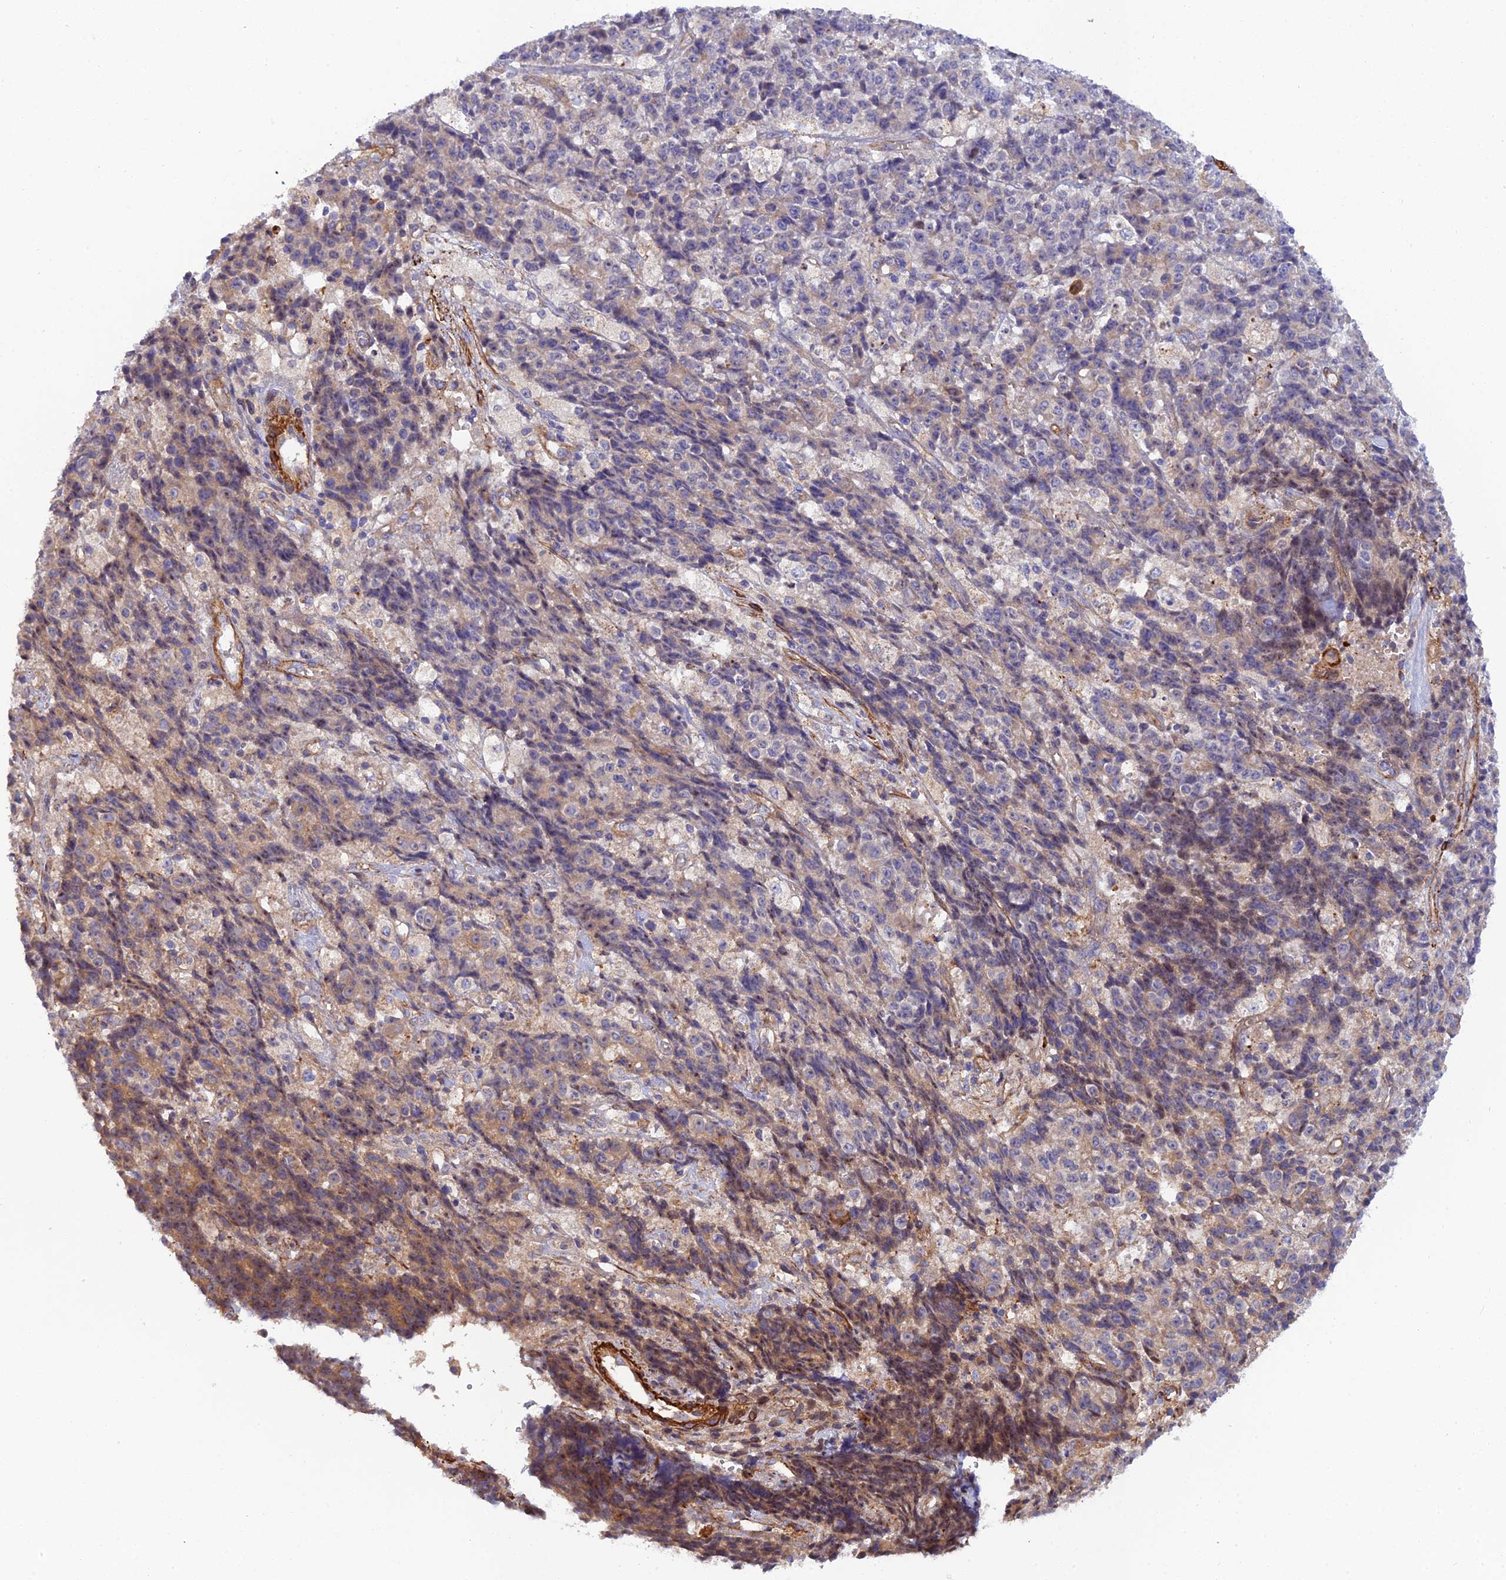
{"staining": {"intensity": "strong", "quantity": "25%-75%", "location": "cytoplasmic/membranous"}, "tissue": "ovarian cancer", "cell_type": "Tumor cells", "image_type": "cancer", "snomed": [{"axis": "morphology", "description": "Carcinoma, endometroid"}, {"axis": "topography", "description": "Ovary"}], "caption": "Immunohistochemistry (IHC) of human ovarian cancer (endometroid carcinoma) reveals high levels of strong cytoplasmic/membranous expression in approximately 25%-75% of tumor cells. (DAB IHC, brown staining for protein, blue staining for nuclei).", "gene": "RALGAPA2", "patient": {"sex": "female", "age": 42}}